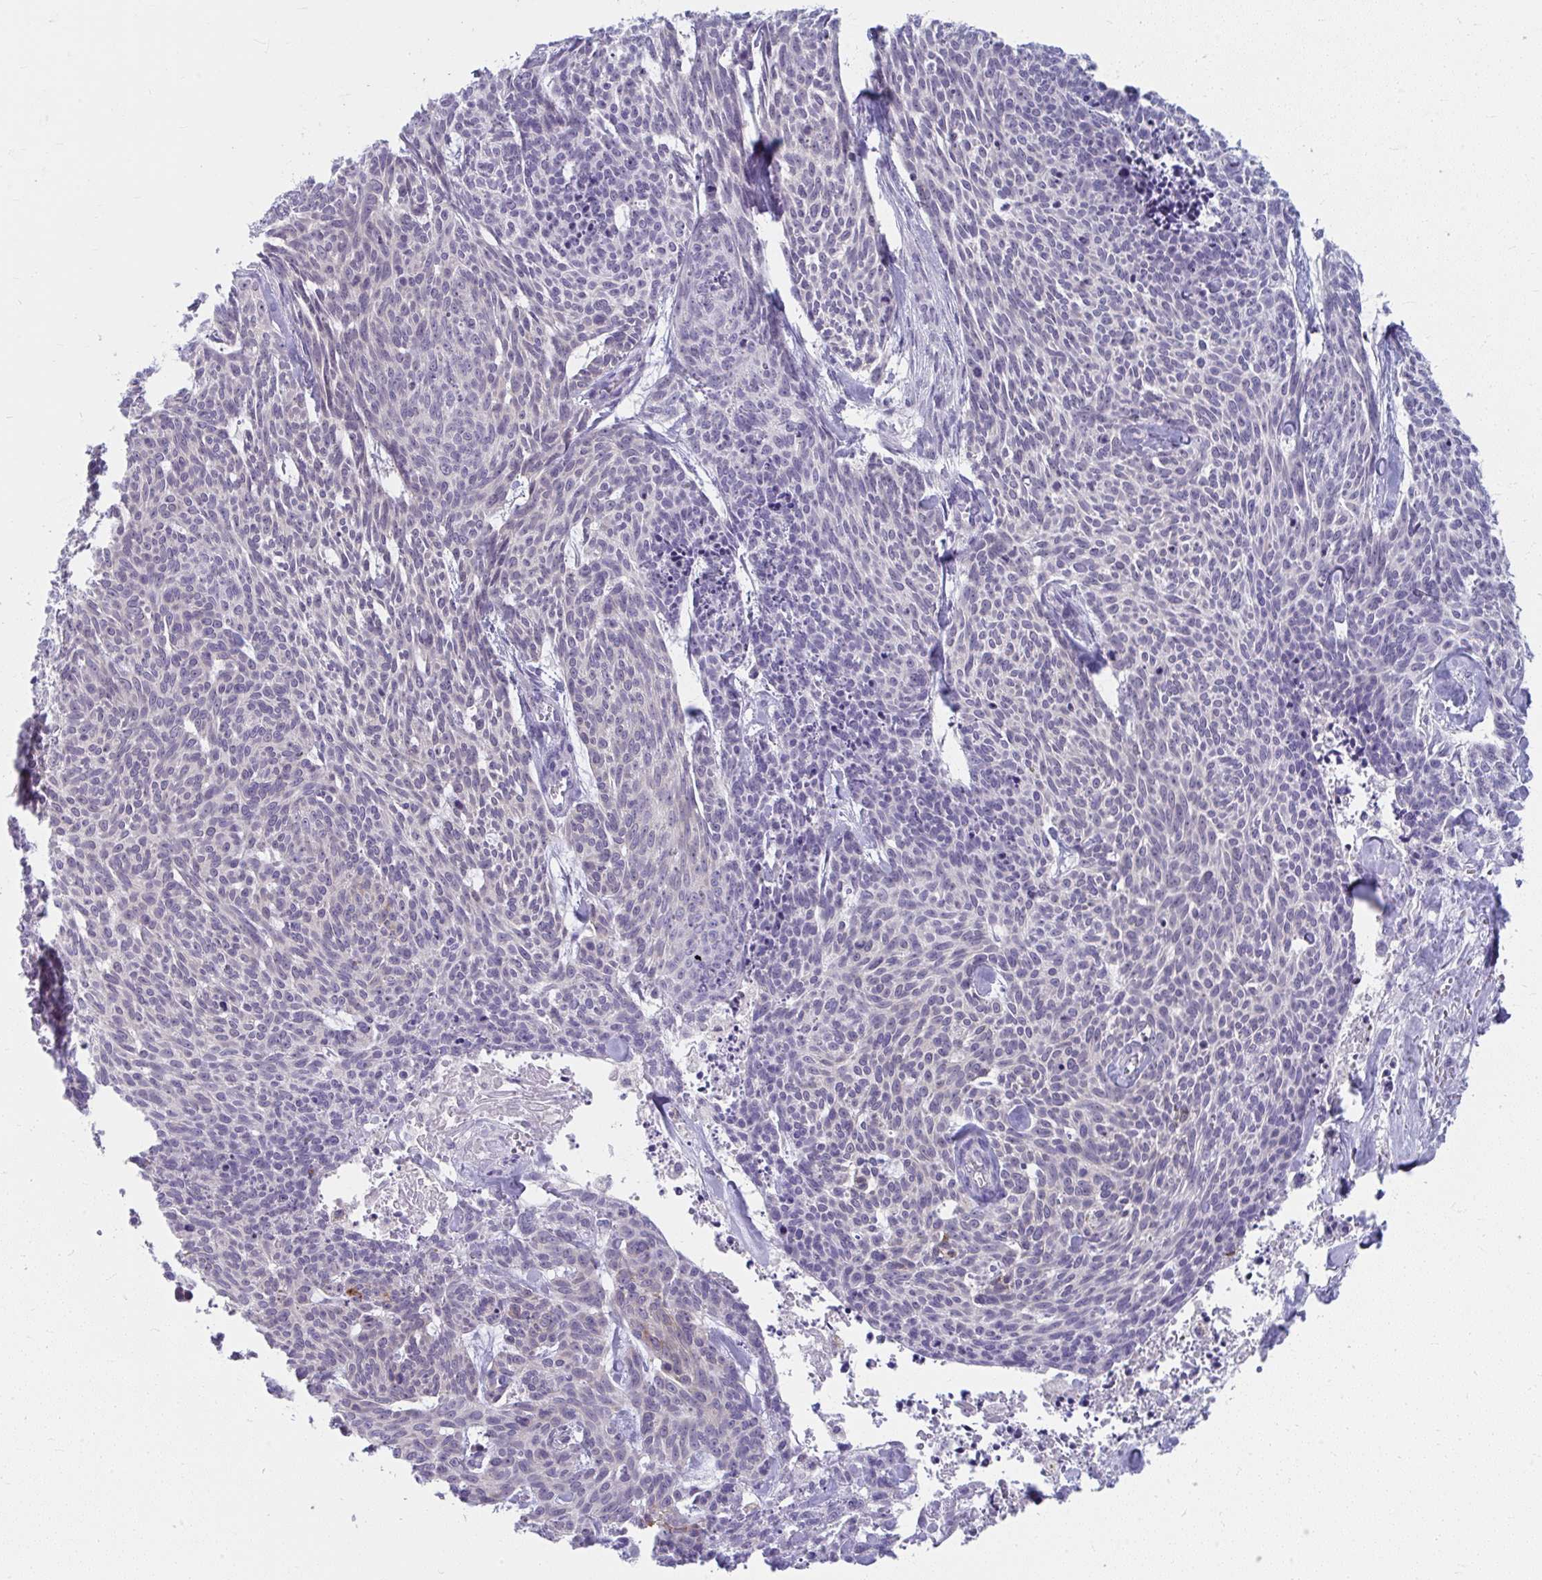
{"staining": {"intensity": "negative", "quantity": "none", "location": "none"}, "tissue": "skin cancer", "cell_type": "Tumor cells", "image_type": "cancer", "snomed": [{"axis": "morphology", "description": "Basal cell carcinoma"}, {"axis": "topography", "description": "Skin"}], "caption": "DAB immunohistochemical staining of skin cancer (basal cell carcinoma) shows no significant expression in tumor cells.", "gene": "UGT3A2", "patient": {"sex": "female", "age": 93}}